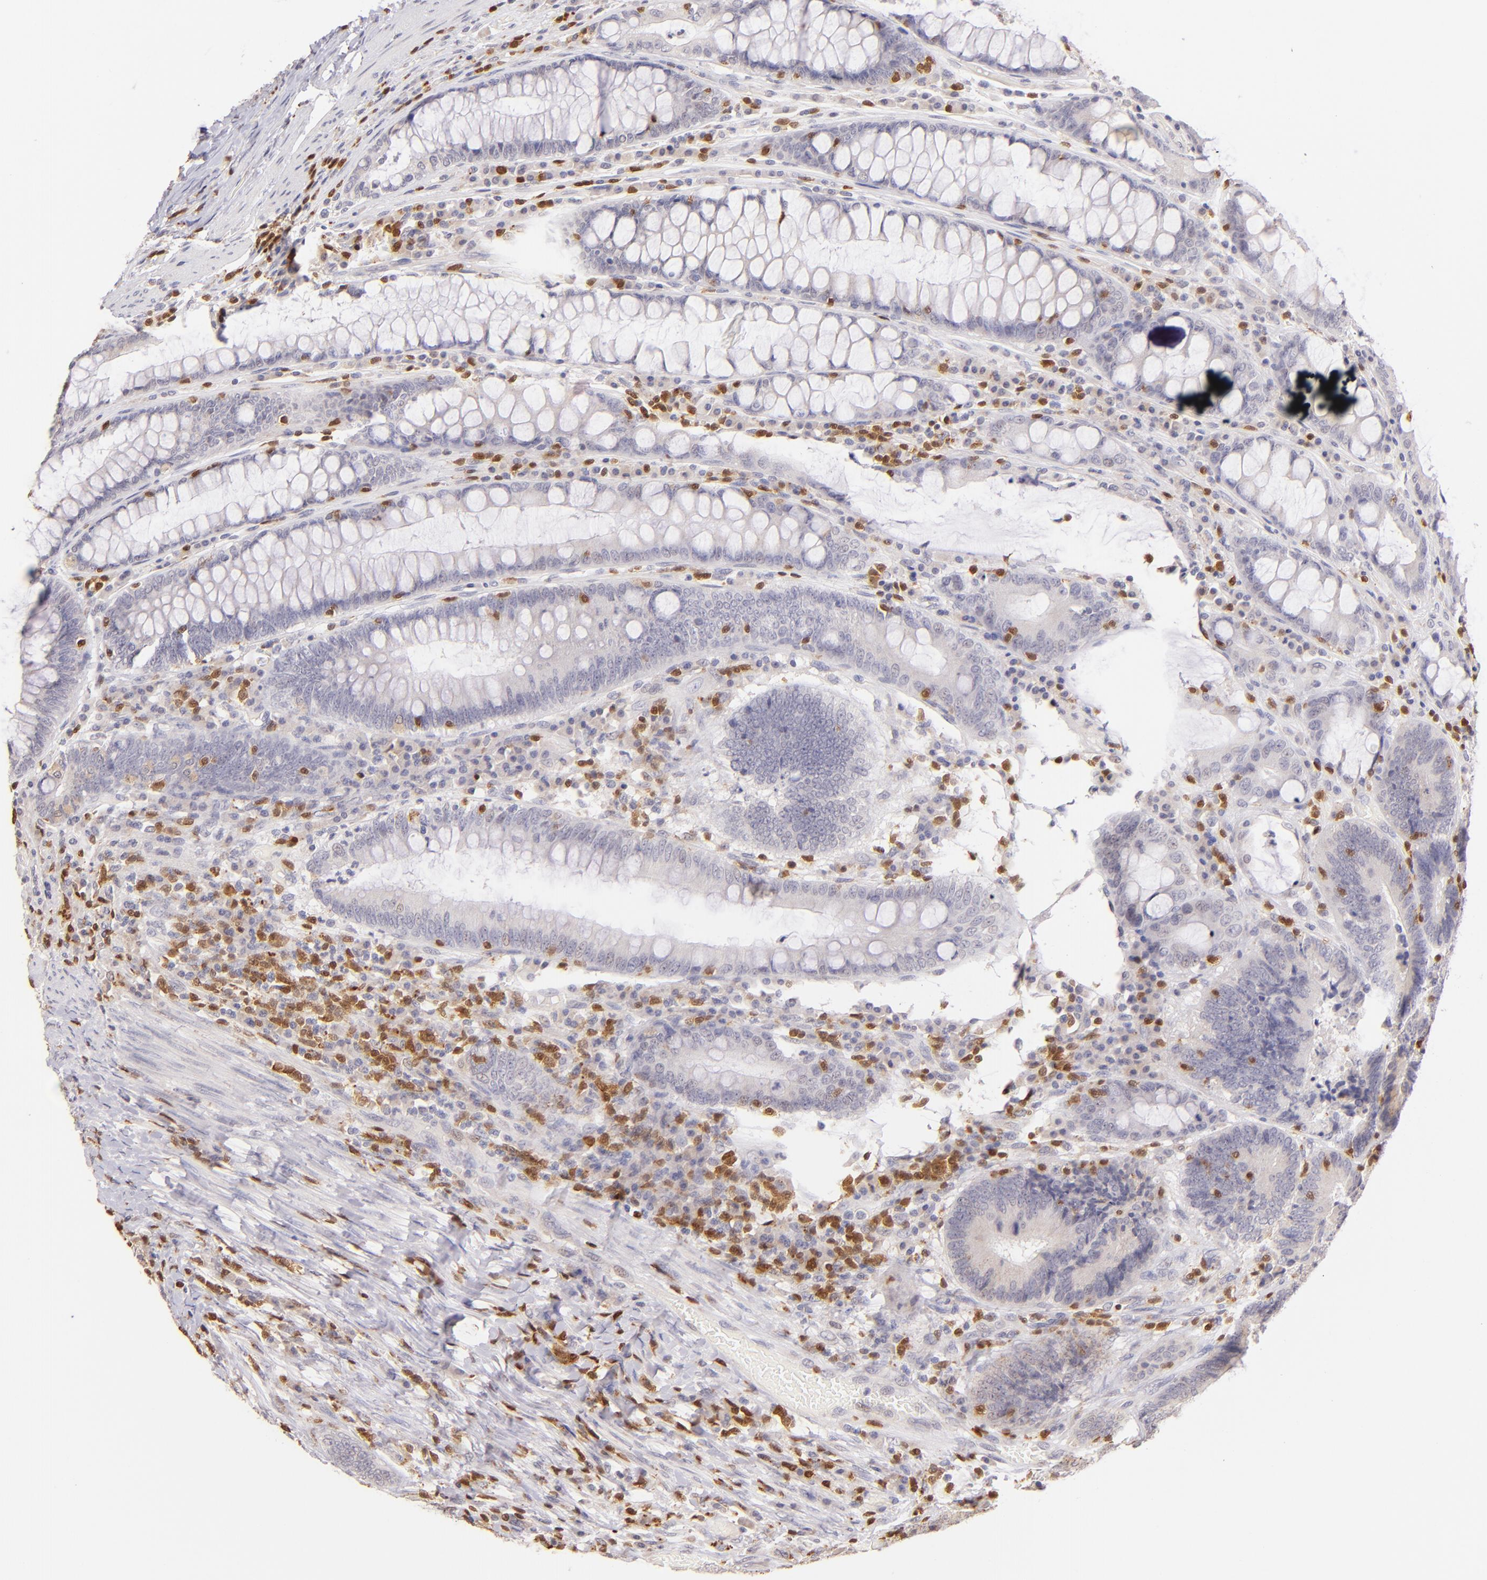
{"staining": {"intensity": "weak", "quantity": "25%-75%", "location": "cytoplasmic/membranous"}, "tissue": "colorectal cancer", "cell_type": "Tumor cells", "image_type": "cancer", "snomed": [{"axis": "morphology", "description": "Normal tissue, NOS"}, {"axis": "morphology", "description": "Adenocarcinoma, NOS"}, {"axis": "topography", "description": "Colon"}], "caption": "High-power microscopy captured an immunohistochemistry (IHC) image of colorectal cancer (adenocarcinoma), revealing weak cytoplasmic/membranous positivity in approximately 25%-75% of tumor cells.", "gene": "ZAP70", "patient": {"sex": "female", "age": 78}}